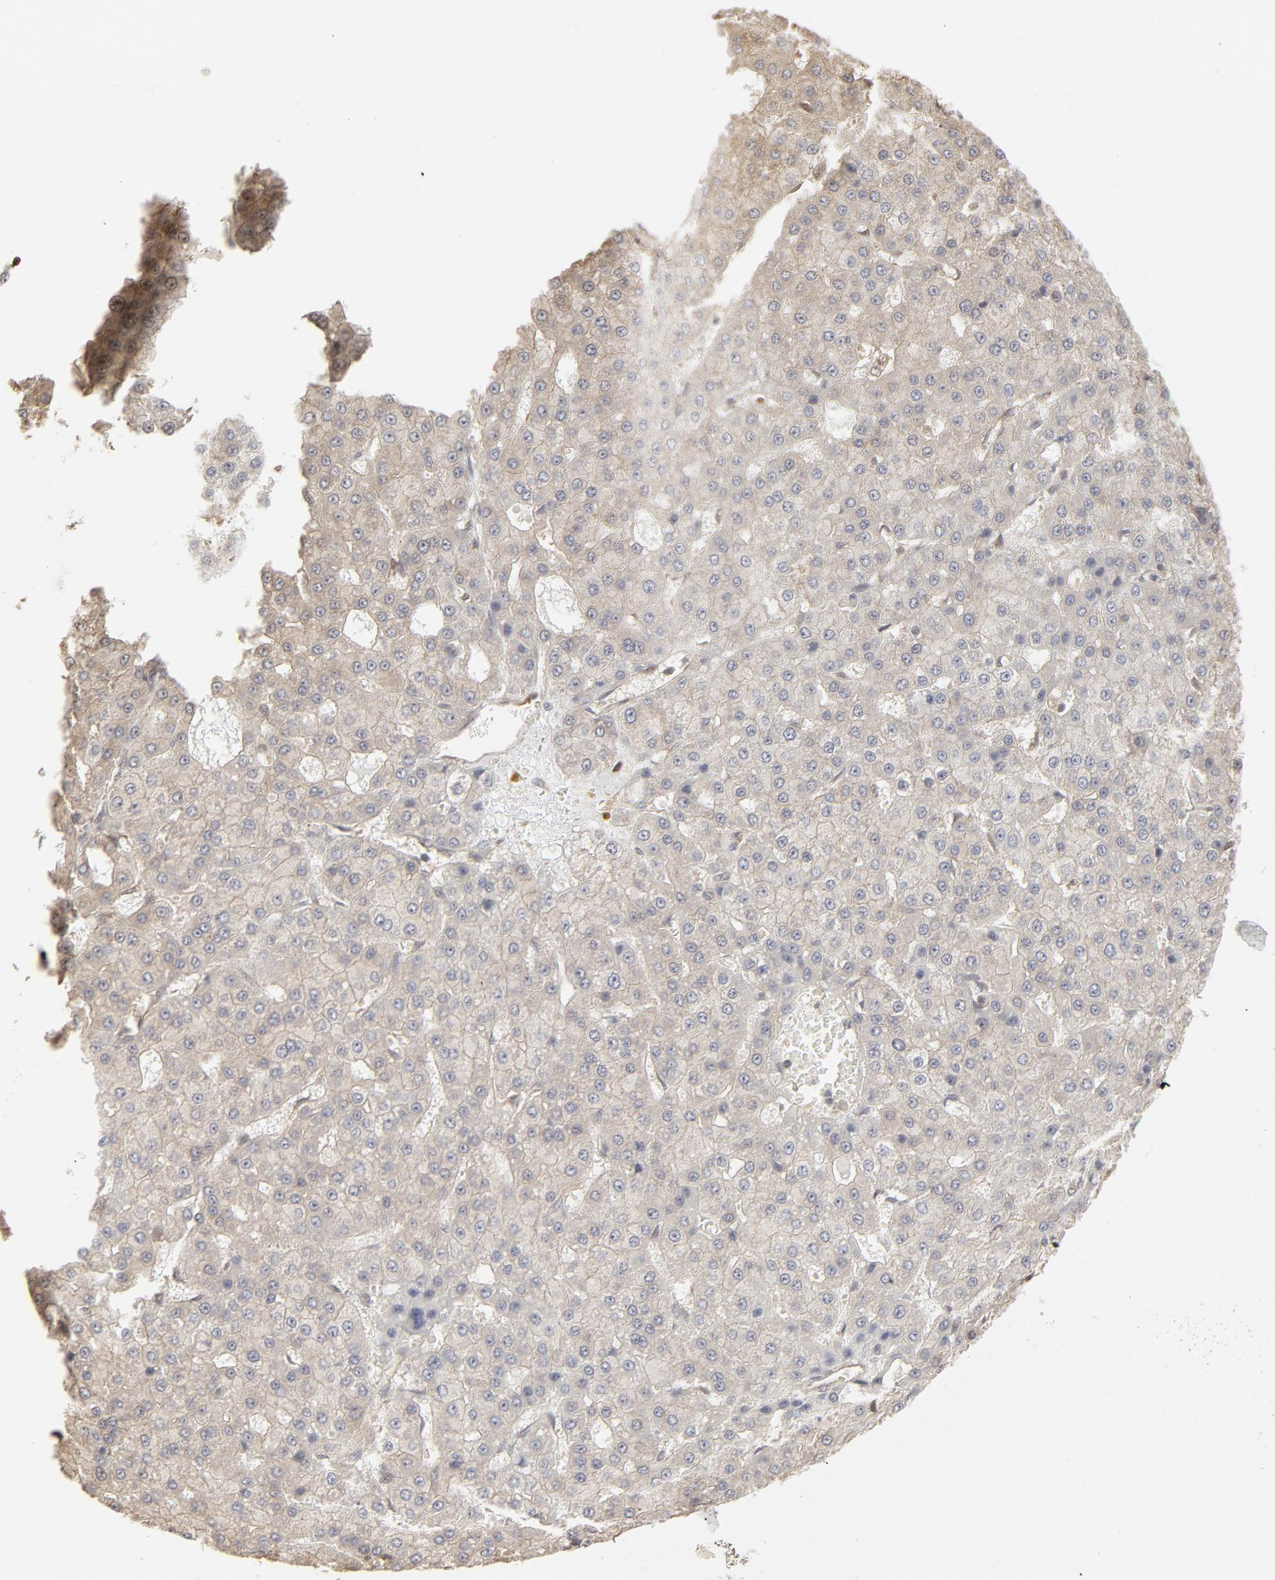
{"staining": {"intensity": "weak", "quantity": ">75%", "location": "cytoplasmic/membranous"}, "tissue": "liver cancer", "cell_type": "Tumor cells", "image_type": "cancer", "snomed": [{"axis": "morphology", "description": "Carcinoma, Hepatocellular, NOS"}, {"axis": "topography", "description": "Liver"}], "caption": "Liver cancer stained with DAB immunohistochemistry exhibits low levels of weak cytoplasmic/membranous staining in about >75% of tumor cells.", "gene": "PPP2CA", "patient": {"sex": "male", "age": 47}}